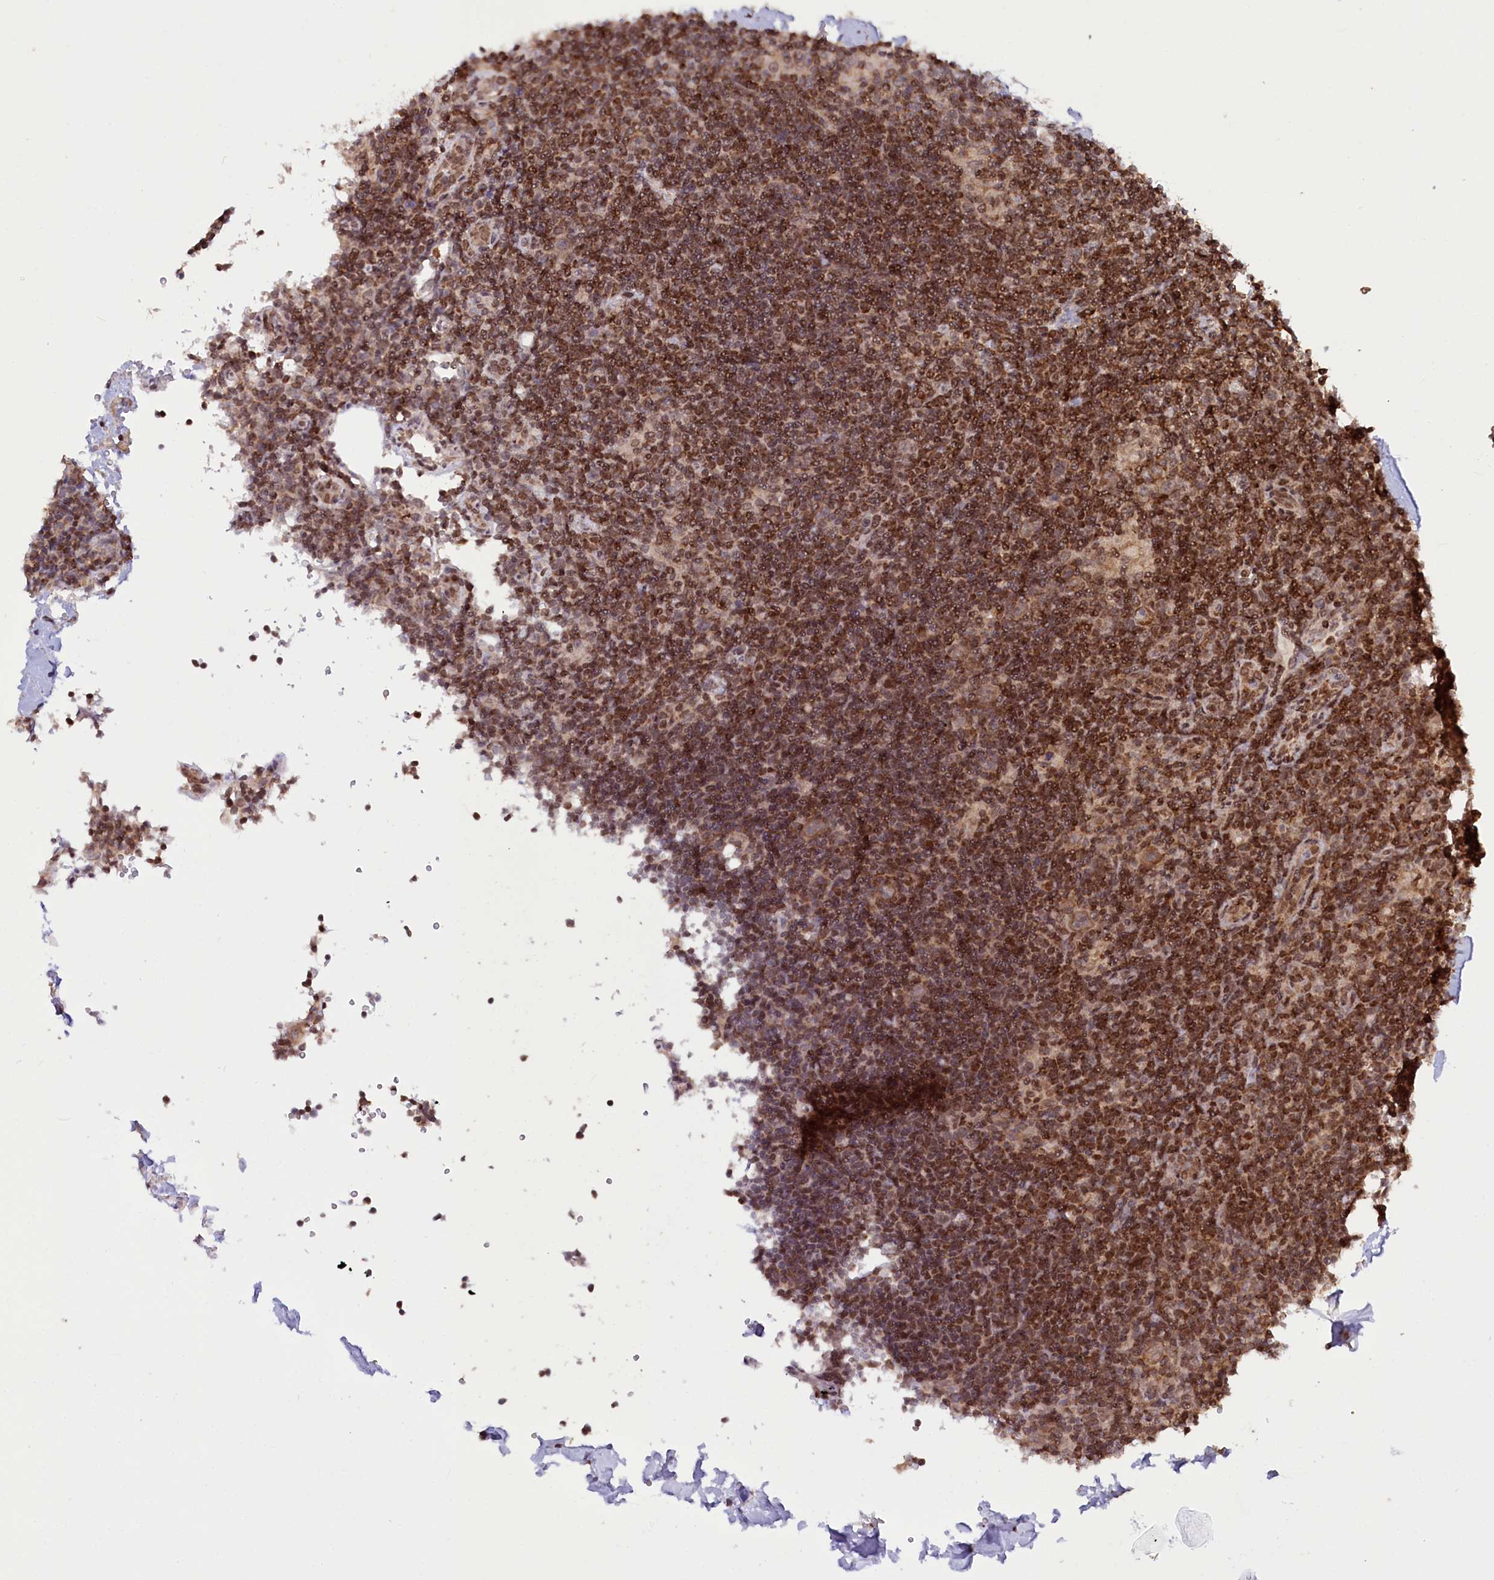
{"staining": {"intensity": "weak", "quantity": "25%-75%", "location": "cytoplasmic/membranous"}, "tissue": "lymphoma", "cell_type": "Tumor cells", "image_type": "cancer", "snomed": [{"axis": "morphology", "description": "Hodgkin's disease, NOS"}, {"axis": "topography", "description": "Lymph node"}], "caption": "Human lymphoma stained for a protein (brown) displays weak cytoplasmic/membranous positive expression in approximately 25%-75% of tumor cells.", "gene": "PHC3", "patient": {"sex": "female", "age": 57}}